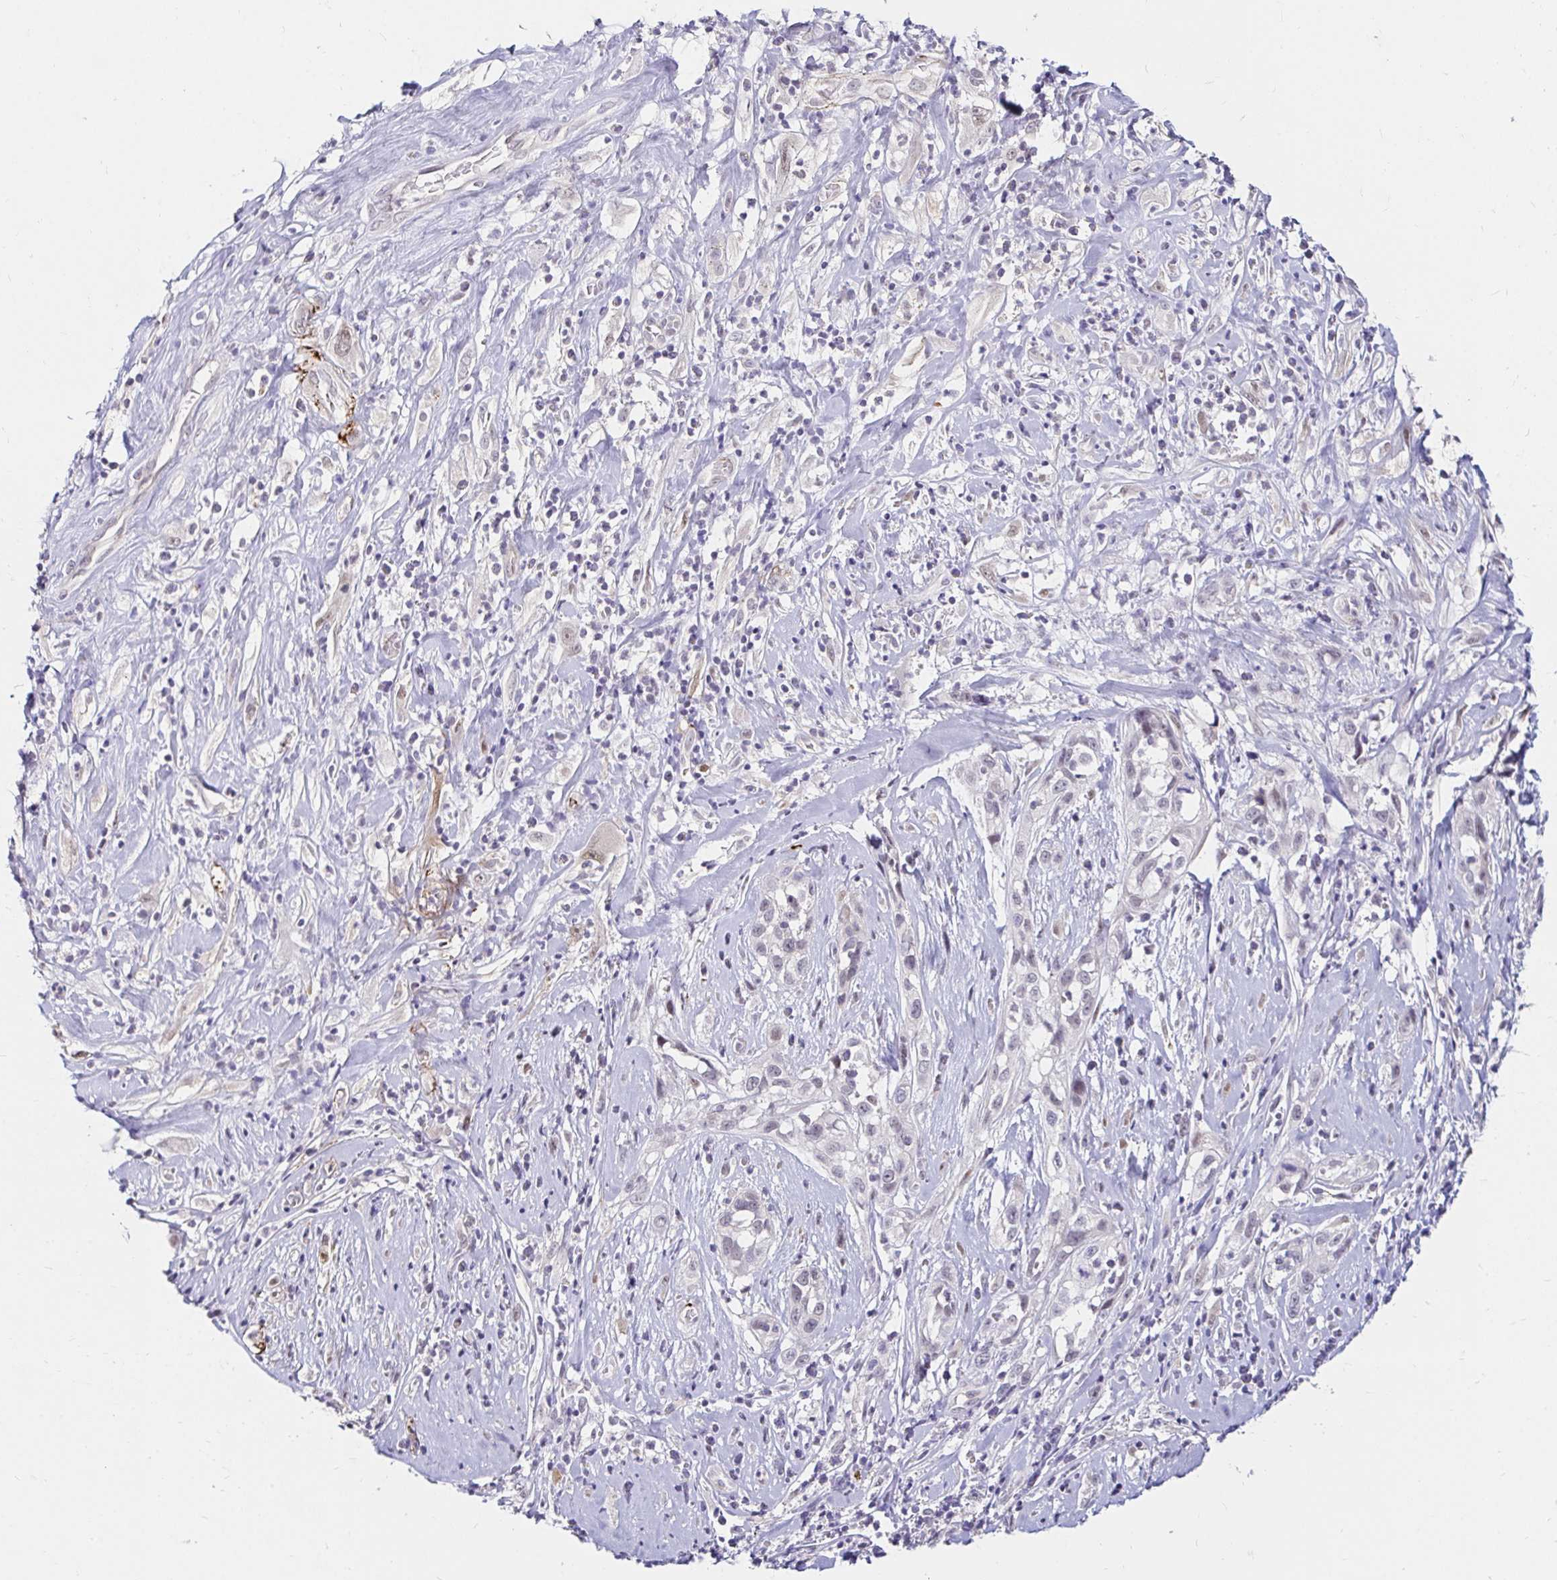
{"staining": {"intensity": "negative", "quantity": "none", "location": "none"}, "tissue": "skin cancer", "cell_type": "Tumor cells", "image_type": "cancer", "snomed": [{"axis": "morphology", "description": "Squamous cell carcinoma, NOS"}, {"axis": "topography", "description": "Skin"}], "caption": "Tumor cells are negative for protein expression in human skin cancer (squamous cell carcinoma). Nuclei are stained in blue.", "gene": "GUCY1A1", "patient": {"sex": "male", "age": 82}}